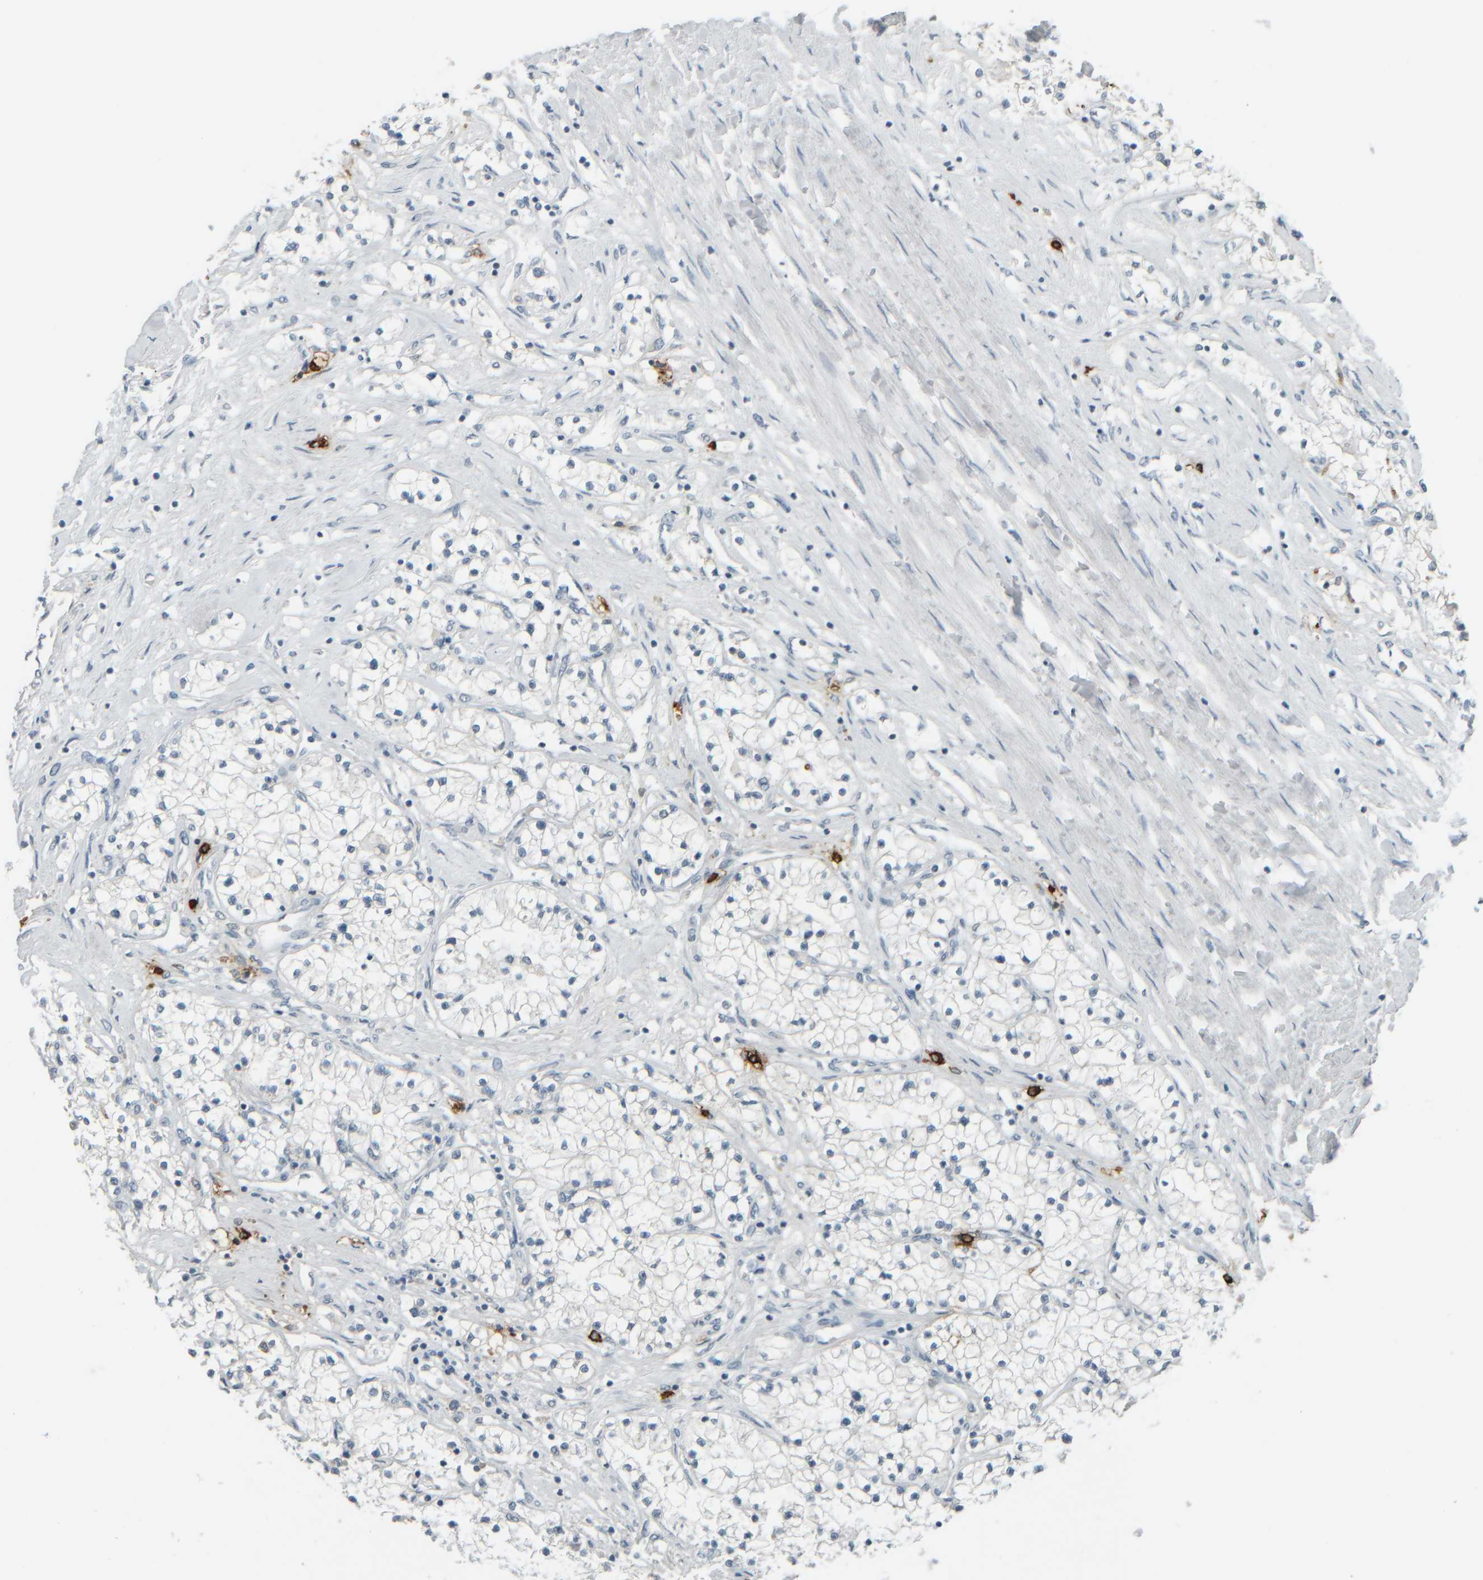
{"staining": {"intensity": "negative", "quantity": "none", "location": "none"}, "tissue": "renal cancer", "cell_type": "Tumor cells", "image_type": "cancer", "snomed": [{"axis": "morphology", "description": "Adenocarcinoma, NOS"}, {"axis": "topography", "description": "Kidney"}], "caption": "Immunohistochemical staining of renal cancer demonstrates no significant expression in tumor cells.", "gene": "TPSAB1", "patient": {"sex": "male", "age": 68}}